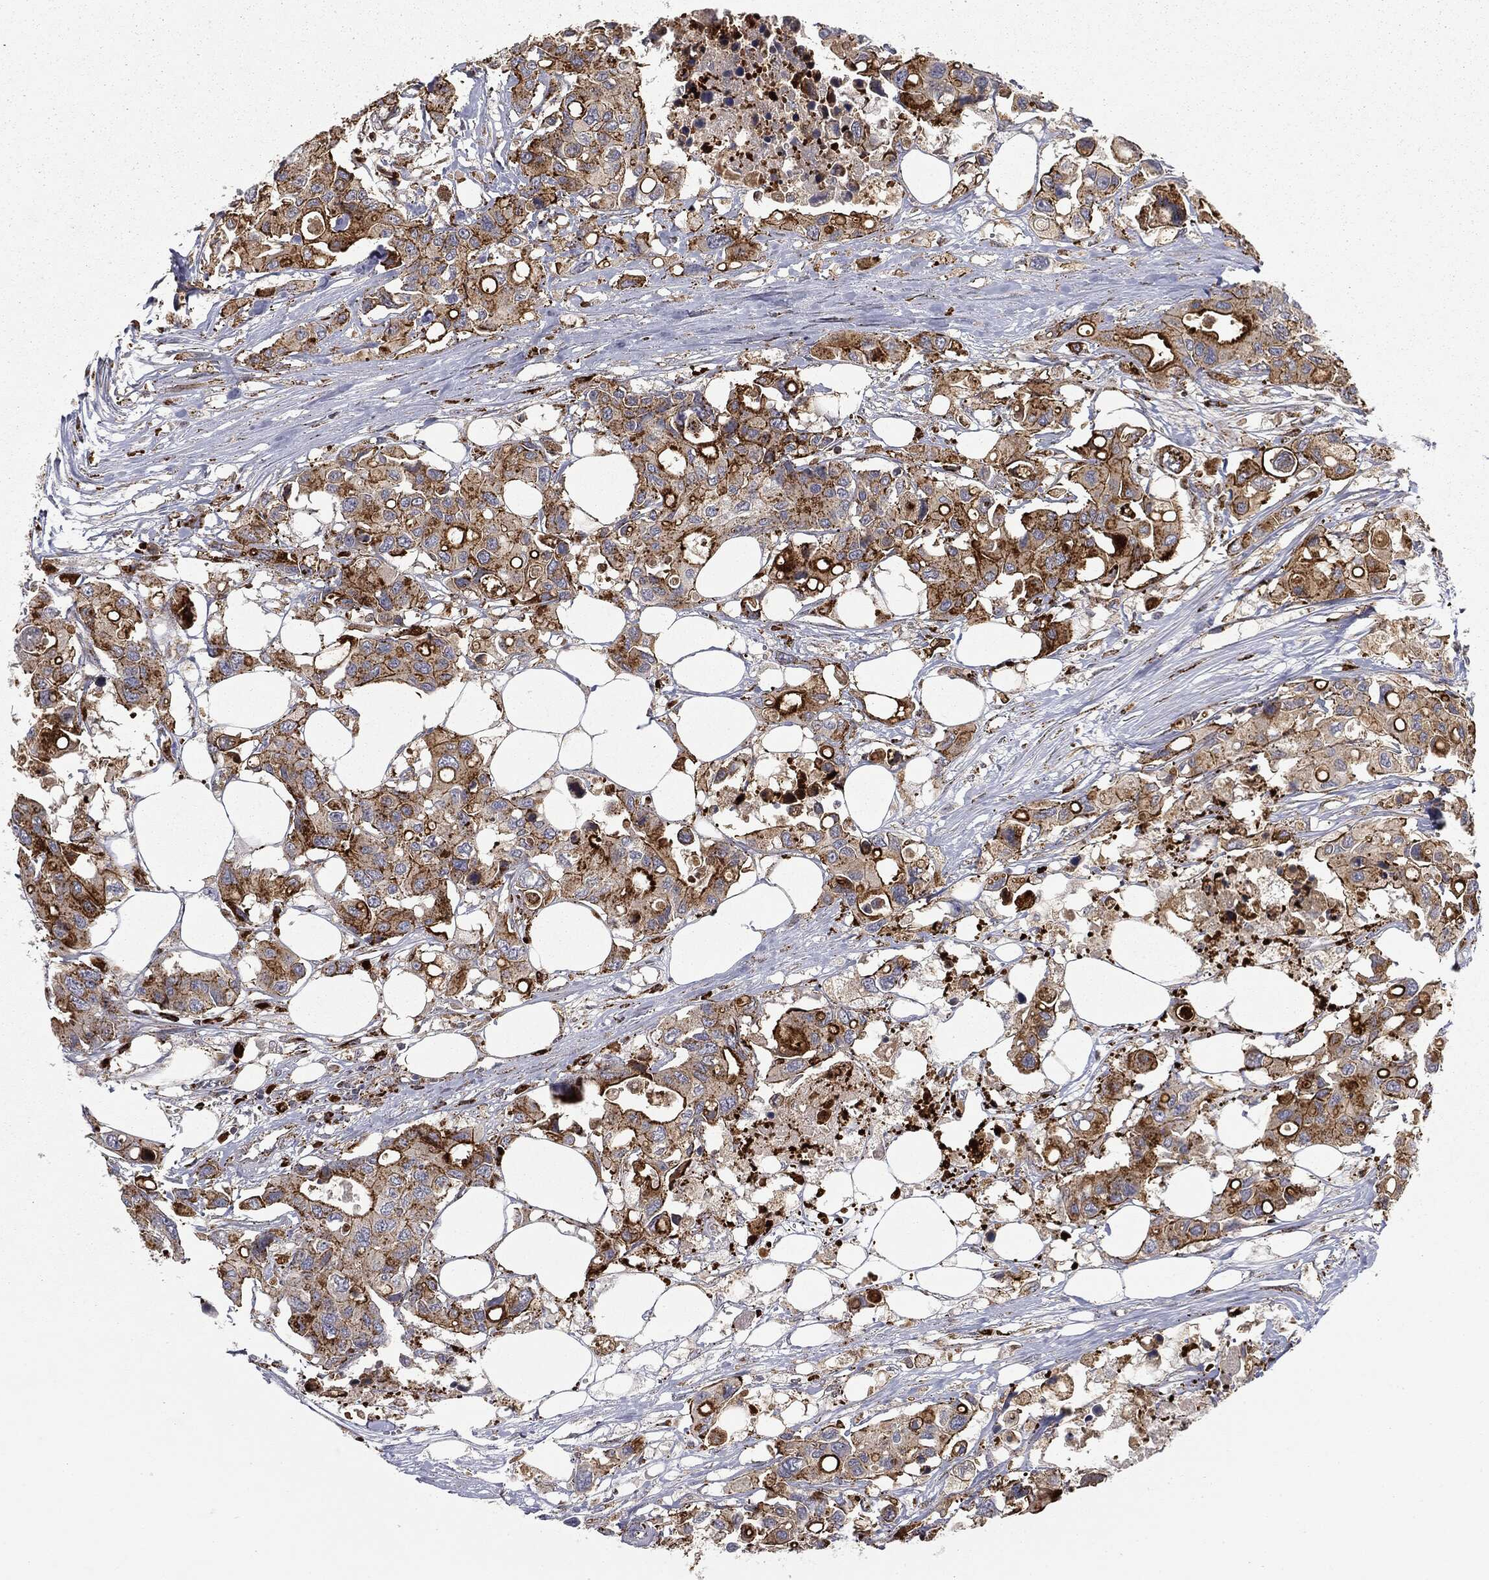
{"staining": {"intensity": "strong", "quantity": ">75%", "location": "cytoplasmic/membranous"}, "tissue": "colorectal cancer", "cell_type": "Tumor cells", "image_type": "cancer", "snomed": [{"axis": "morphology", "description": "Adenocarcinoma, NOS"}, {"axis": "topography", "description": "Colon"}], "caption": "Protein staining of colorectal cancer tissue exhibits strong cytoplasmic/membranous staining in approximately >75% of tumor cells. (IHC, brightfield microscopy, high magnification).", "gene": "CTSA", "patient": {"sex": "male", "age": 77}}